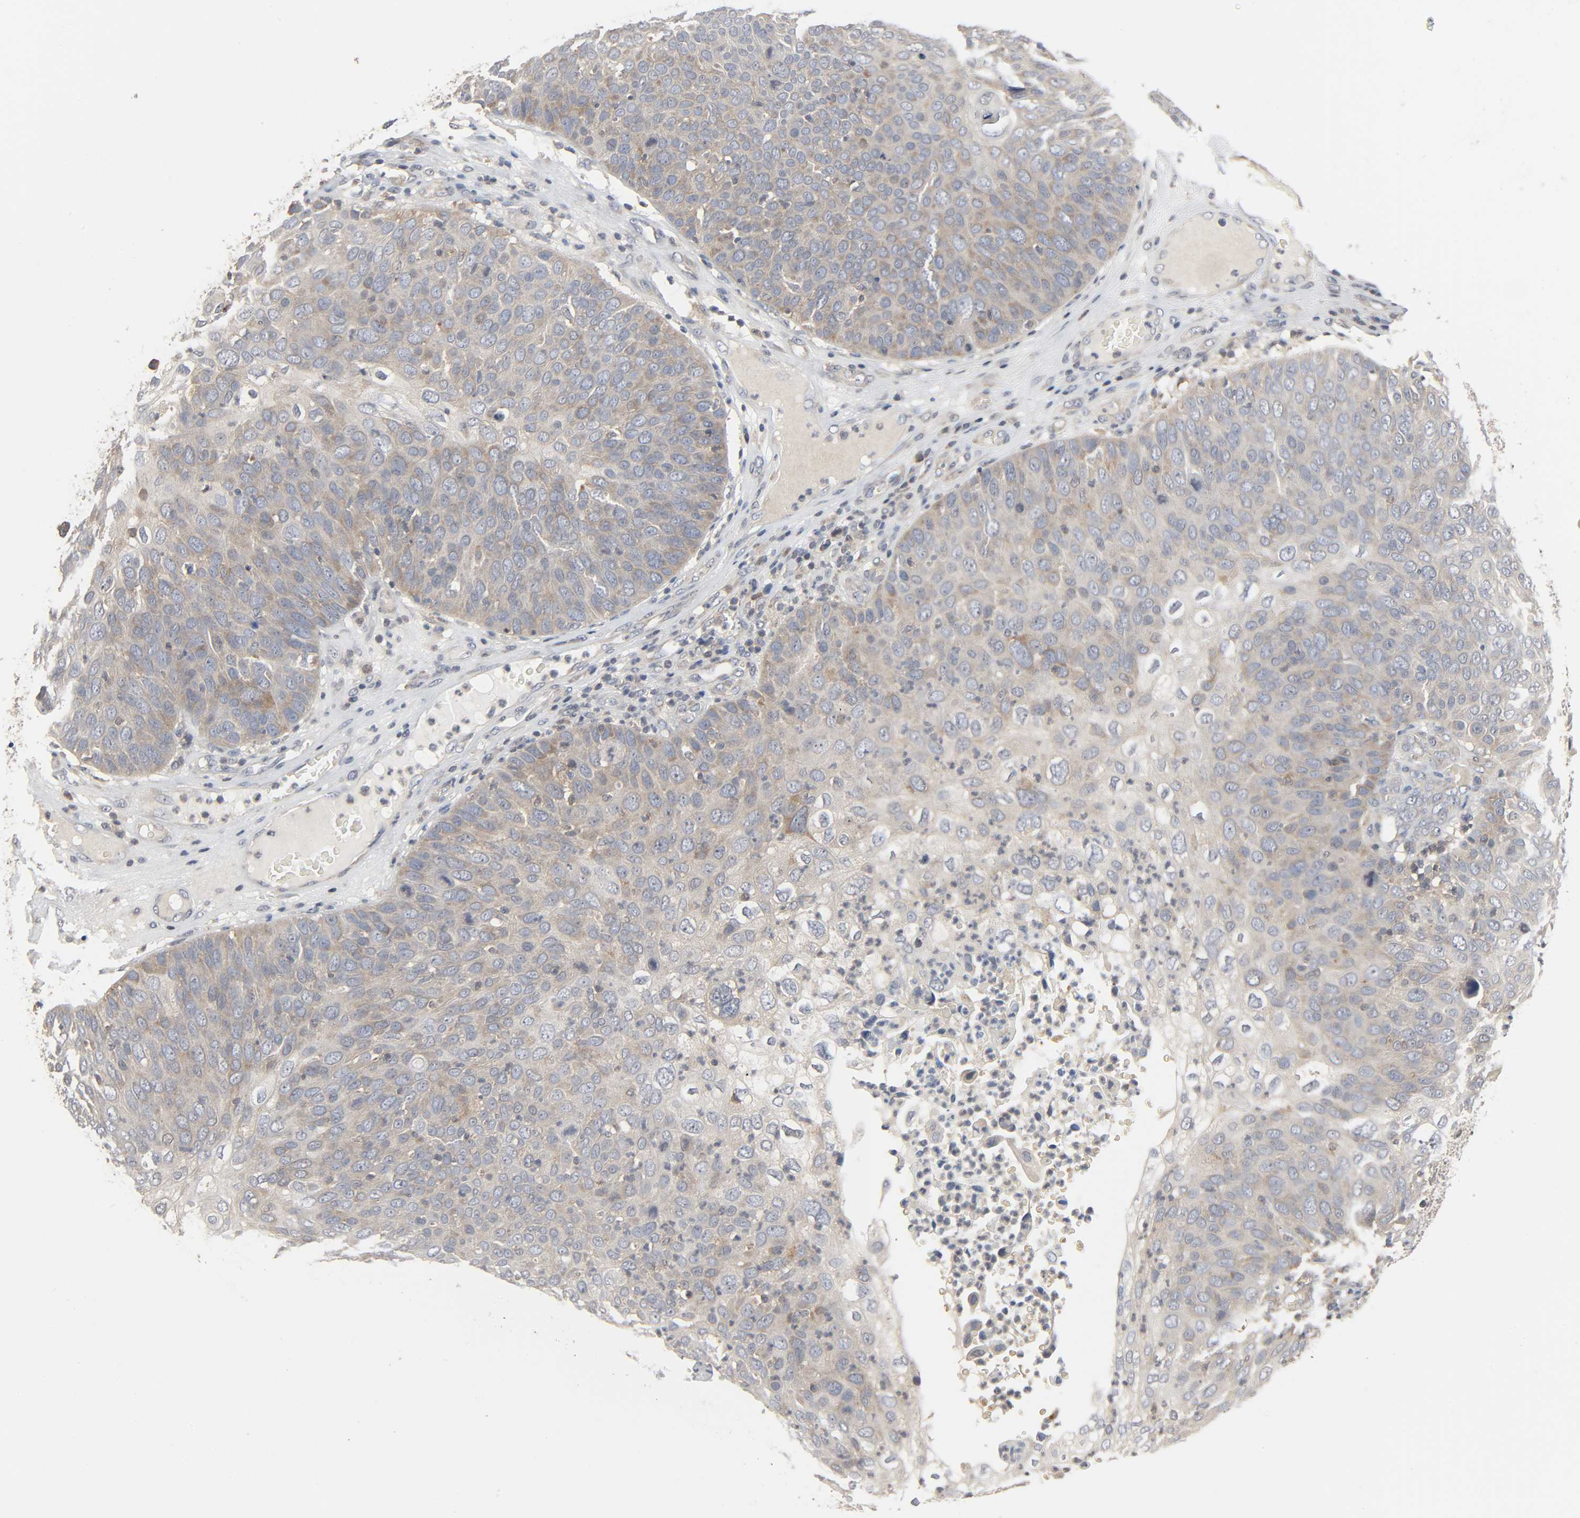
{"staining": {"intensity": "moderate", "quantity": ">75%", "location": "cytoplasmic/membranous"}, "tissue": "skin cancer", "cell_type": "Tumor cells", "image_type": "cancer", "snomed": [{"axis": "morphology", "description": "Squamous cell carcinoma, NOS"}, {"axis": "topography", "description": "Skin"}], "caption": "Skin cancer stained with DAB IHC displays medium levels of moderate cytoplasmic/membranous positivity in about >75% of tumor cells.", "gene": "PLEKHA2", "patient": {"sex": "male", "age": 87}}